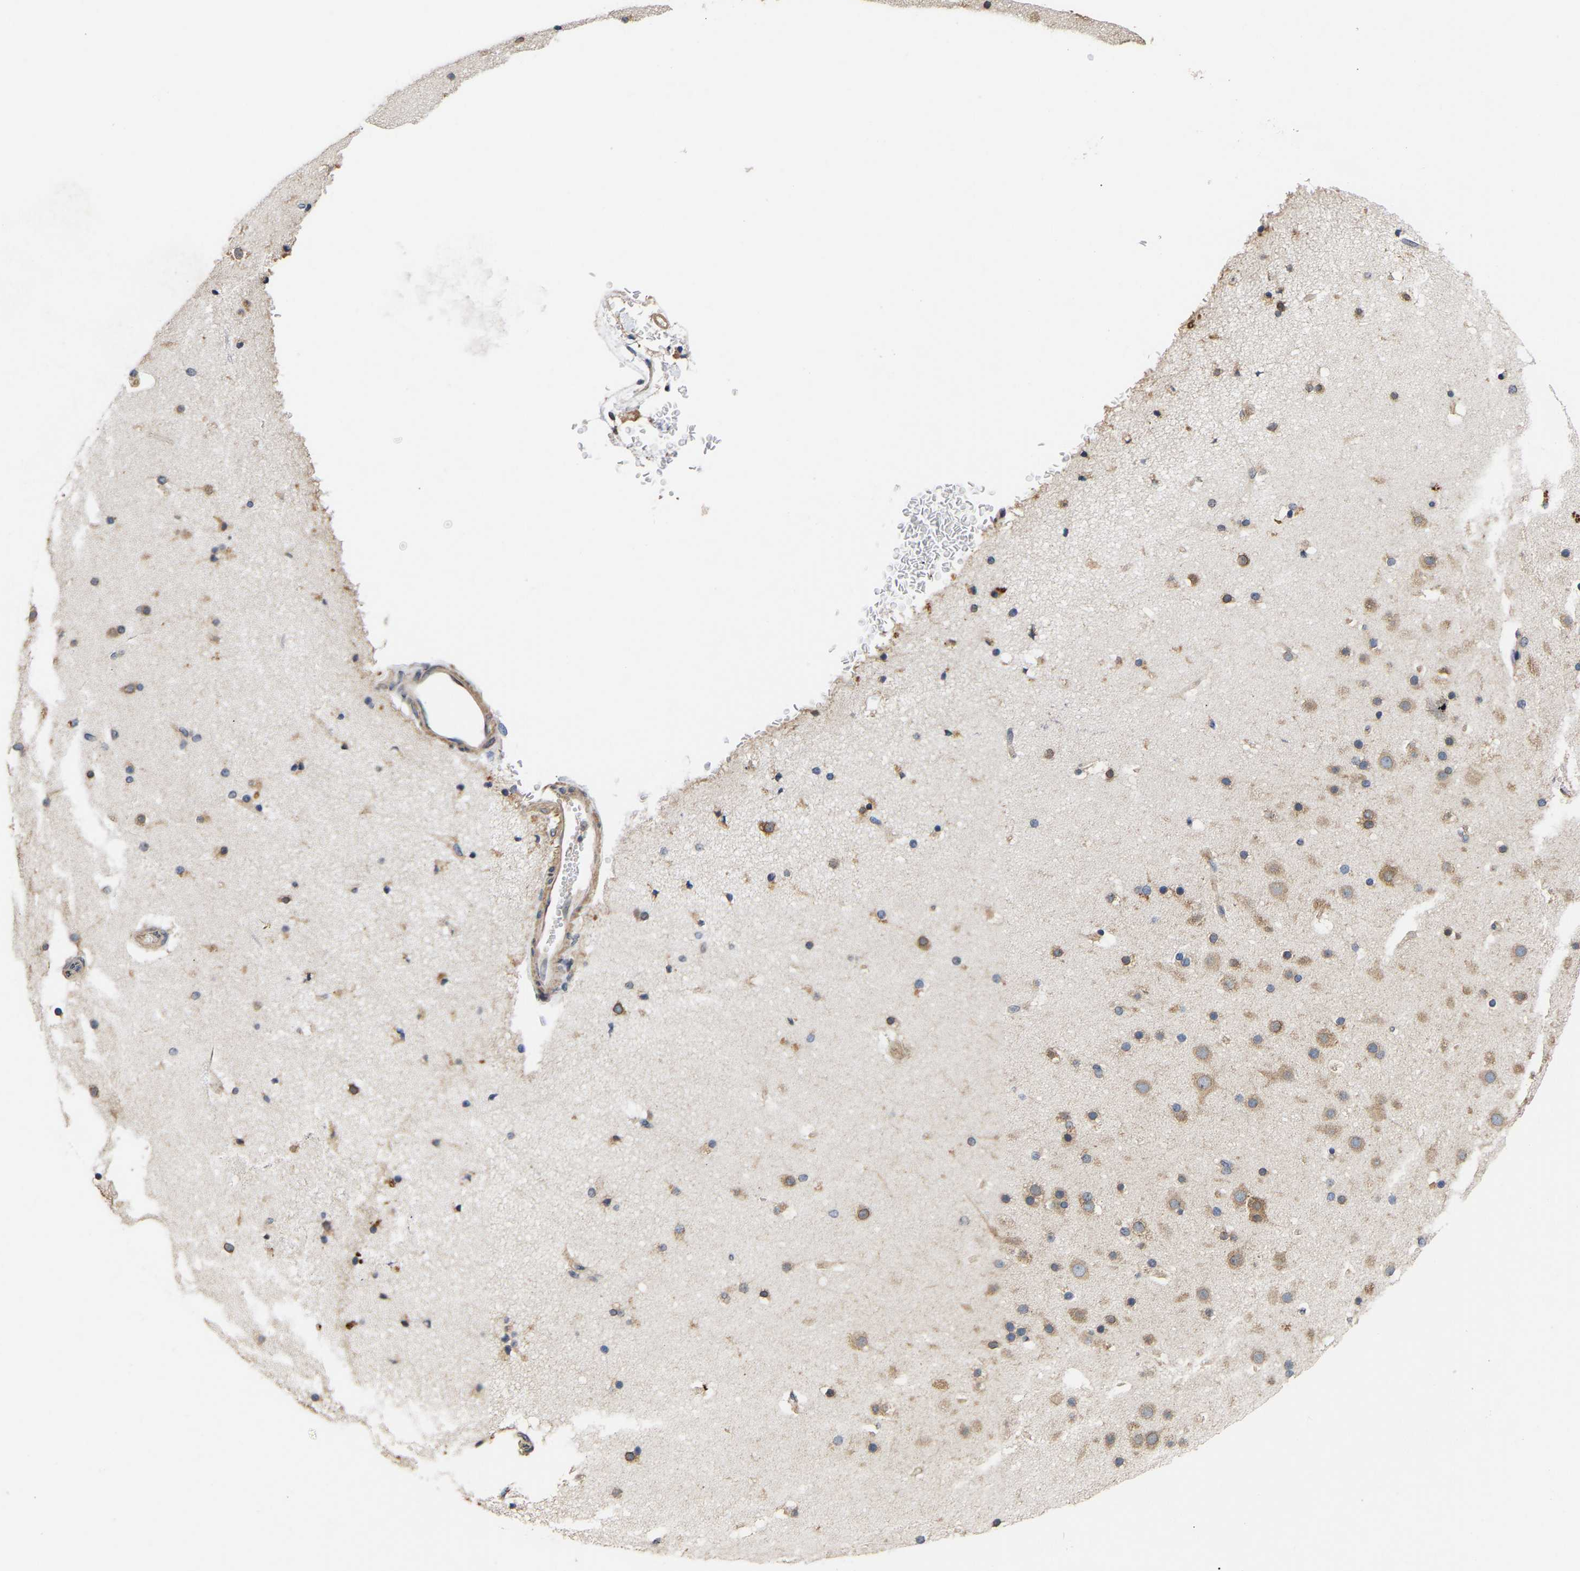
{"staining": {"intensity": "moderate", "quantity": ">75%", "location": "cytoplasmic/membranous"}, "tissue": "cerebral cortex", "cell_type": "Endothelial cells", "image_type": "normal", "snomed": [{"axis": "morphology", "description": "Normal tissue, NOS"}, {"axis": "topography", "description": "Cerebral cortex"}], "caption": "Approximately >75% of endothelial cells in benign human cerebral cortex show moderate cytoplasmic/membranous protein expression as visualized by brown immunohistochemical staining.", "gene": "AIMP2", "patient": {"sex": "male", "age": 57}}